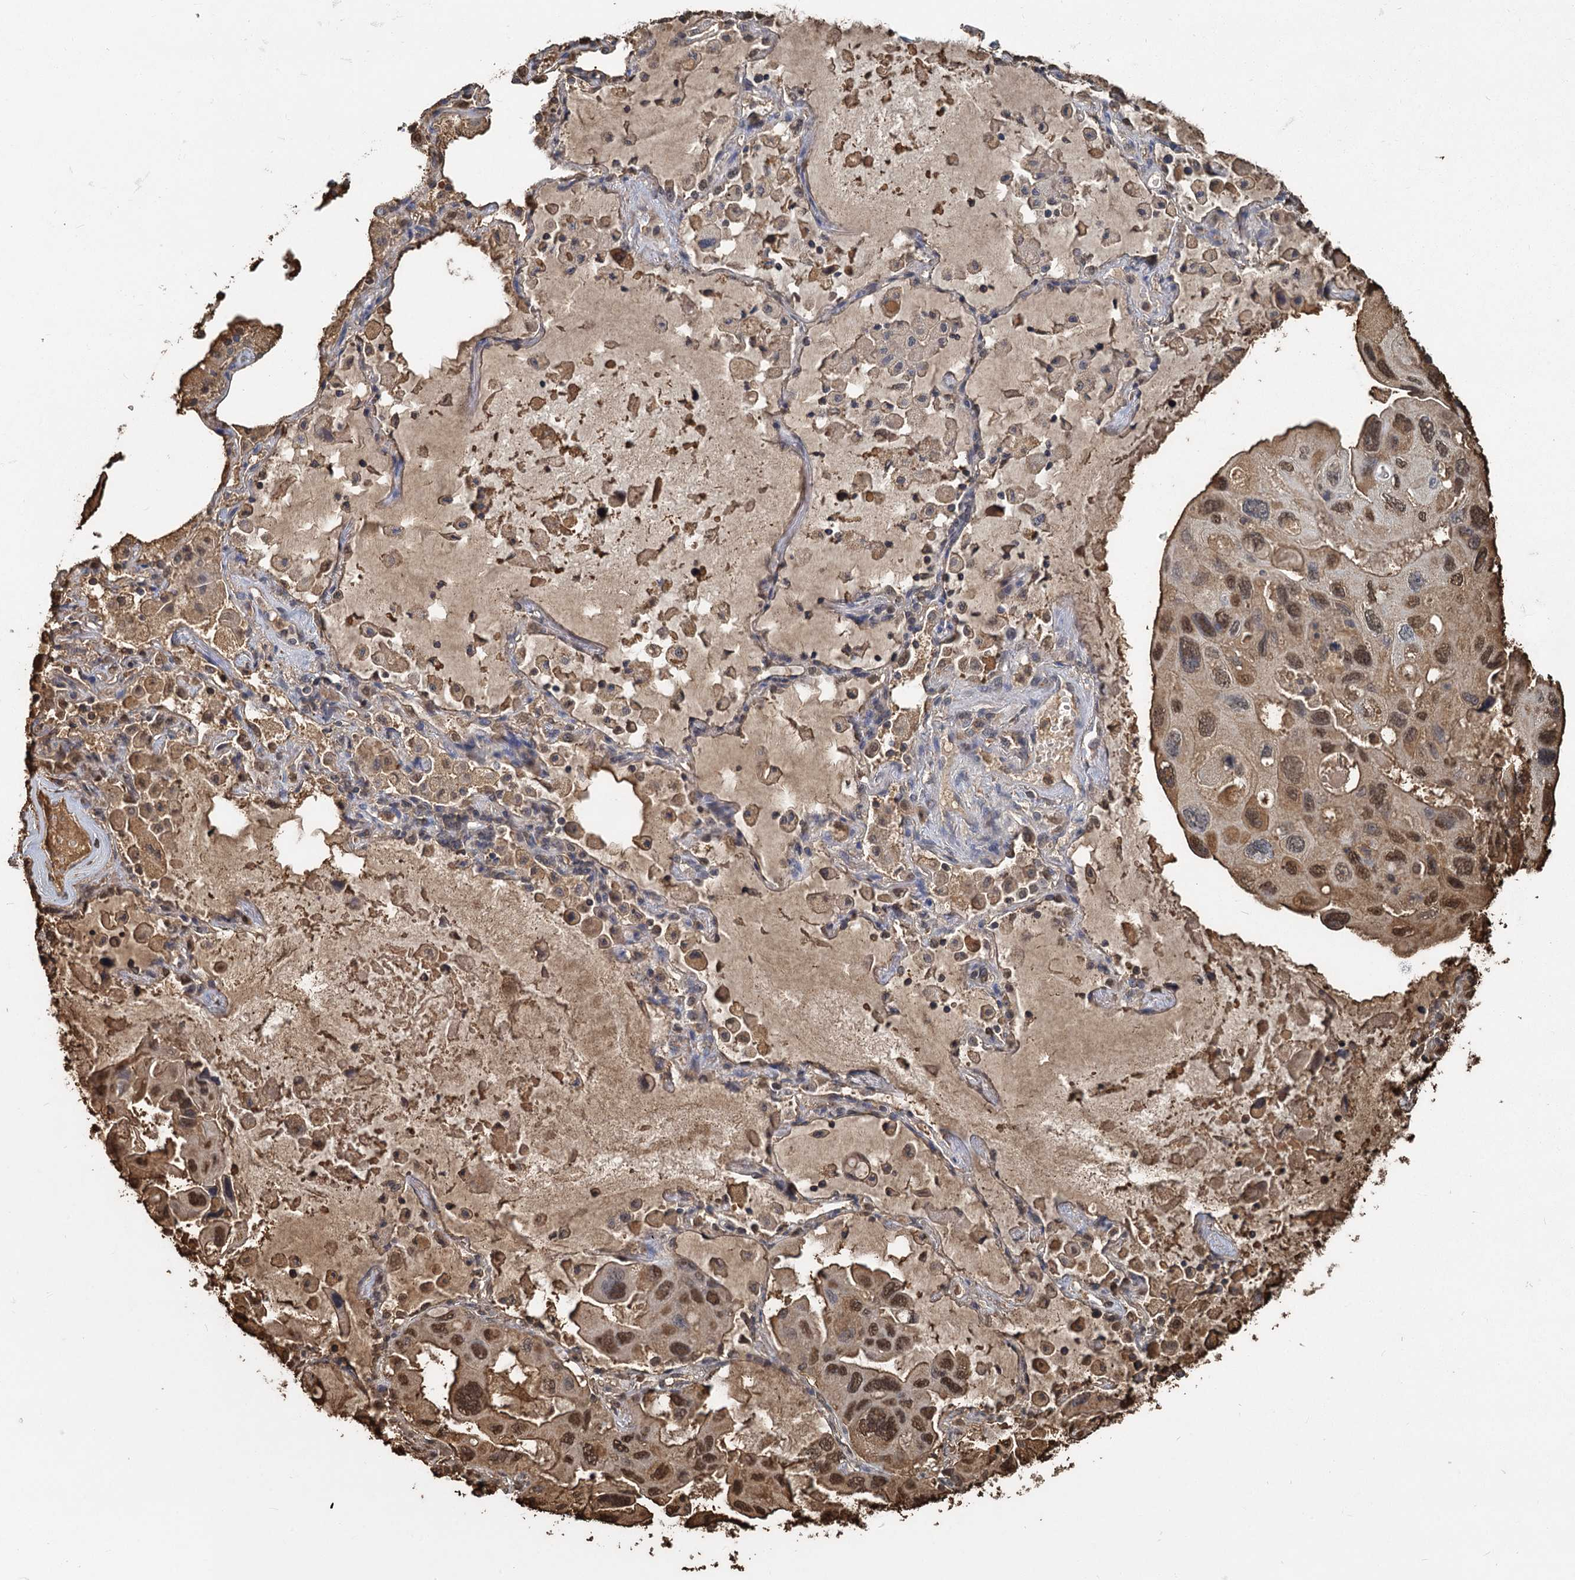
{"staining": {"intensity": "moderate", "quantity": ">75%", "location": "cytoplasmic/membranous,nuclear"}, "tissue": "lung cancer", "cell_type": "Tumor cells", "image_type": "cancer", "snomed": [{"axis": "morphology", "description": "Squamous cell carcinoma, NOS"}, {"axis": "topography", "description": "Lung"}], "caption": "Lung squamous cell carcinoma tissue exhibits moderate cytoplasmic/membranous and nuclear staining in approximately >75% of tumor cells (brown staining indicates protein expression, while blue staining denotes nuclei).", "gene": "S100A6", "patient": {"sex": "female", "age": 73}}